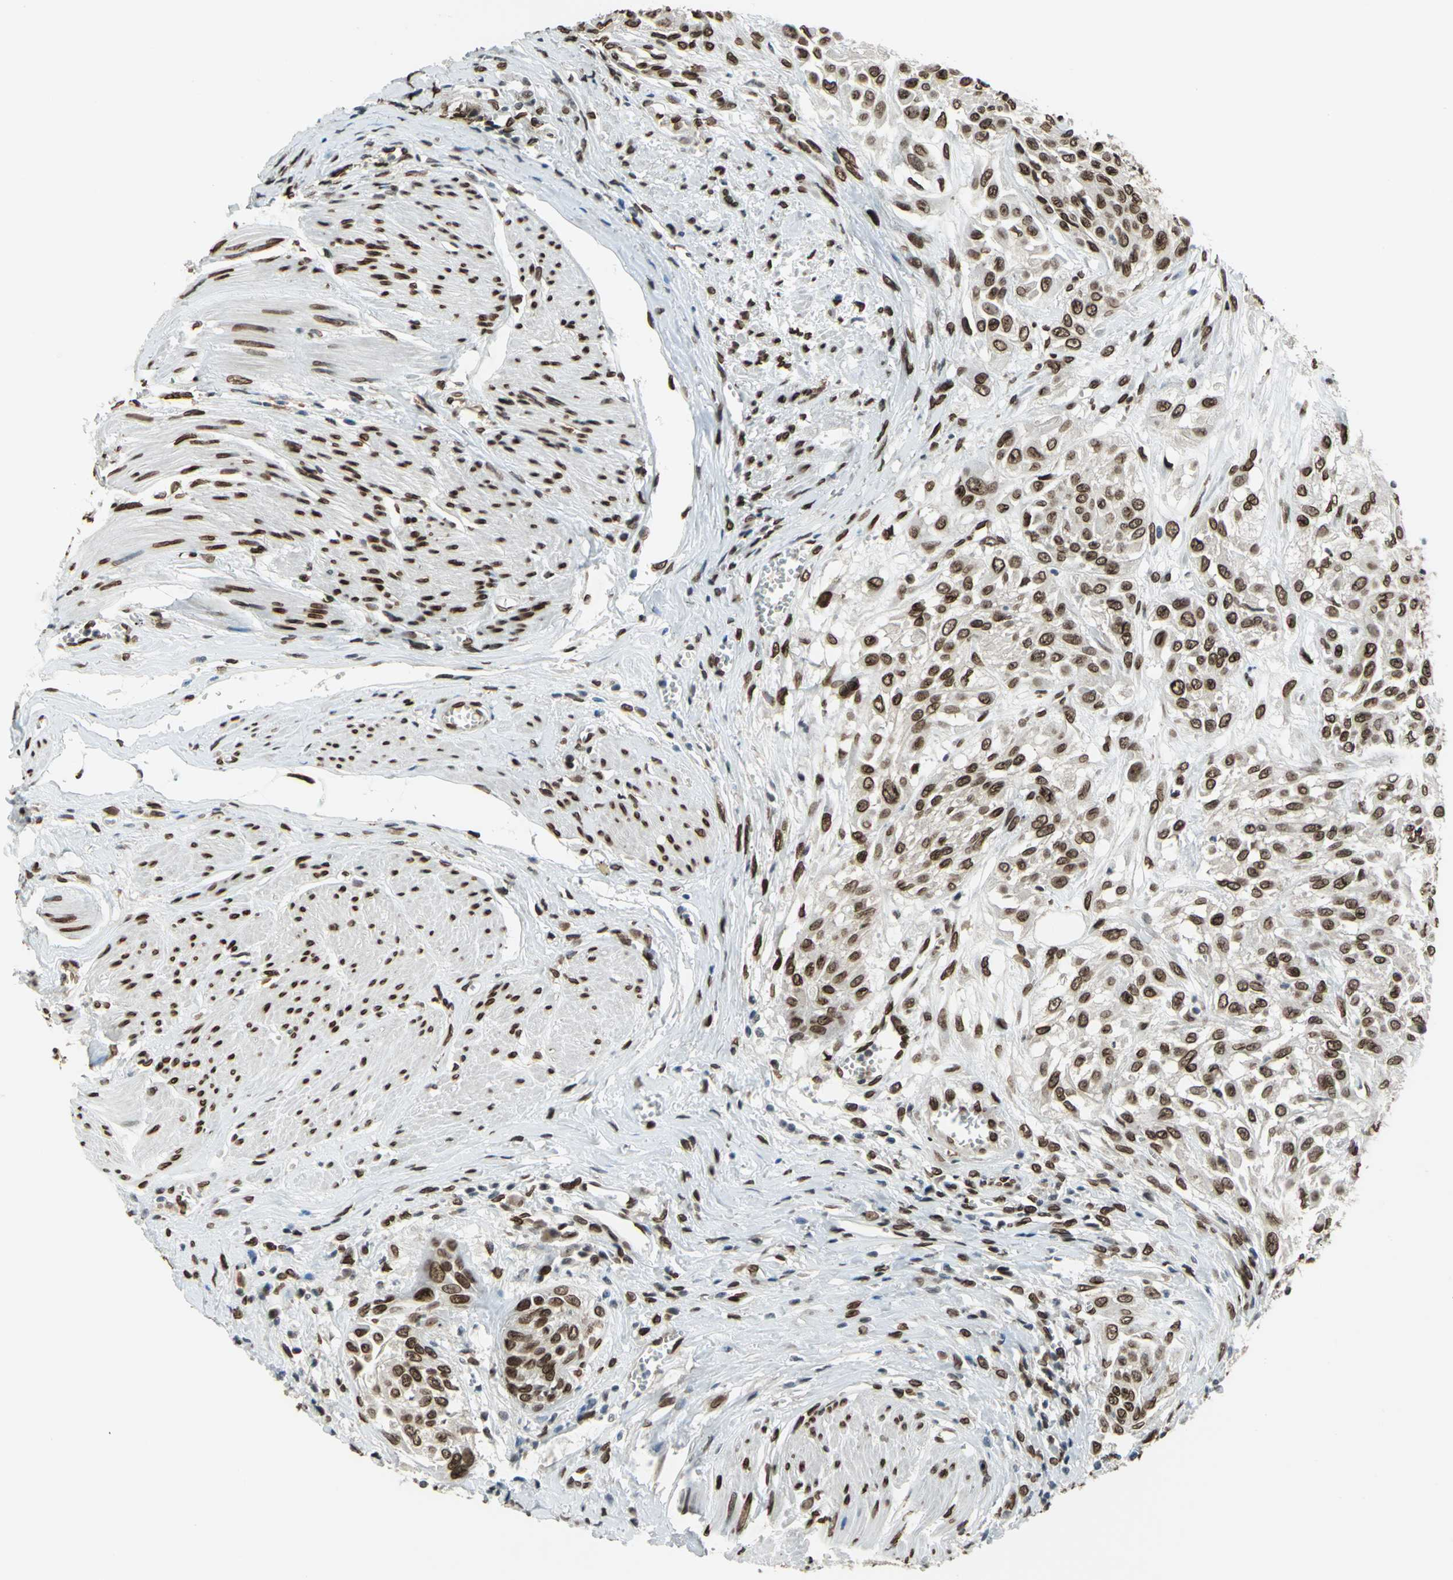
{"staining": {"intensity": "strong", "quantity": ">75%", "location": "cytoplasmic/membranous,nuclear"}, "tissue": "urothelial cancer", "cell_type": "Tumor cells", "image_type": "cancer", "snomed": [{"axis": "morphology", "description": "Urothelial carcinoma, High grade"}, {"axis": "topography", "description": "Urinary bladder"}], "caption": "Immunohistochemistry (DAB (3,3'-diaminobenzidine)) staining of high-grade urothelial carcinoma displays strong cytoplasmic/membranous and nuclear protein expression in about >75% of tumor cells. (IHC, brightfield microscopy, high magnification).", "gene": "ISY1", "patient": {"sex": "male", "age": 57}}